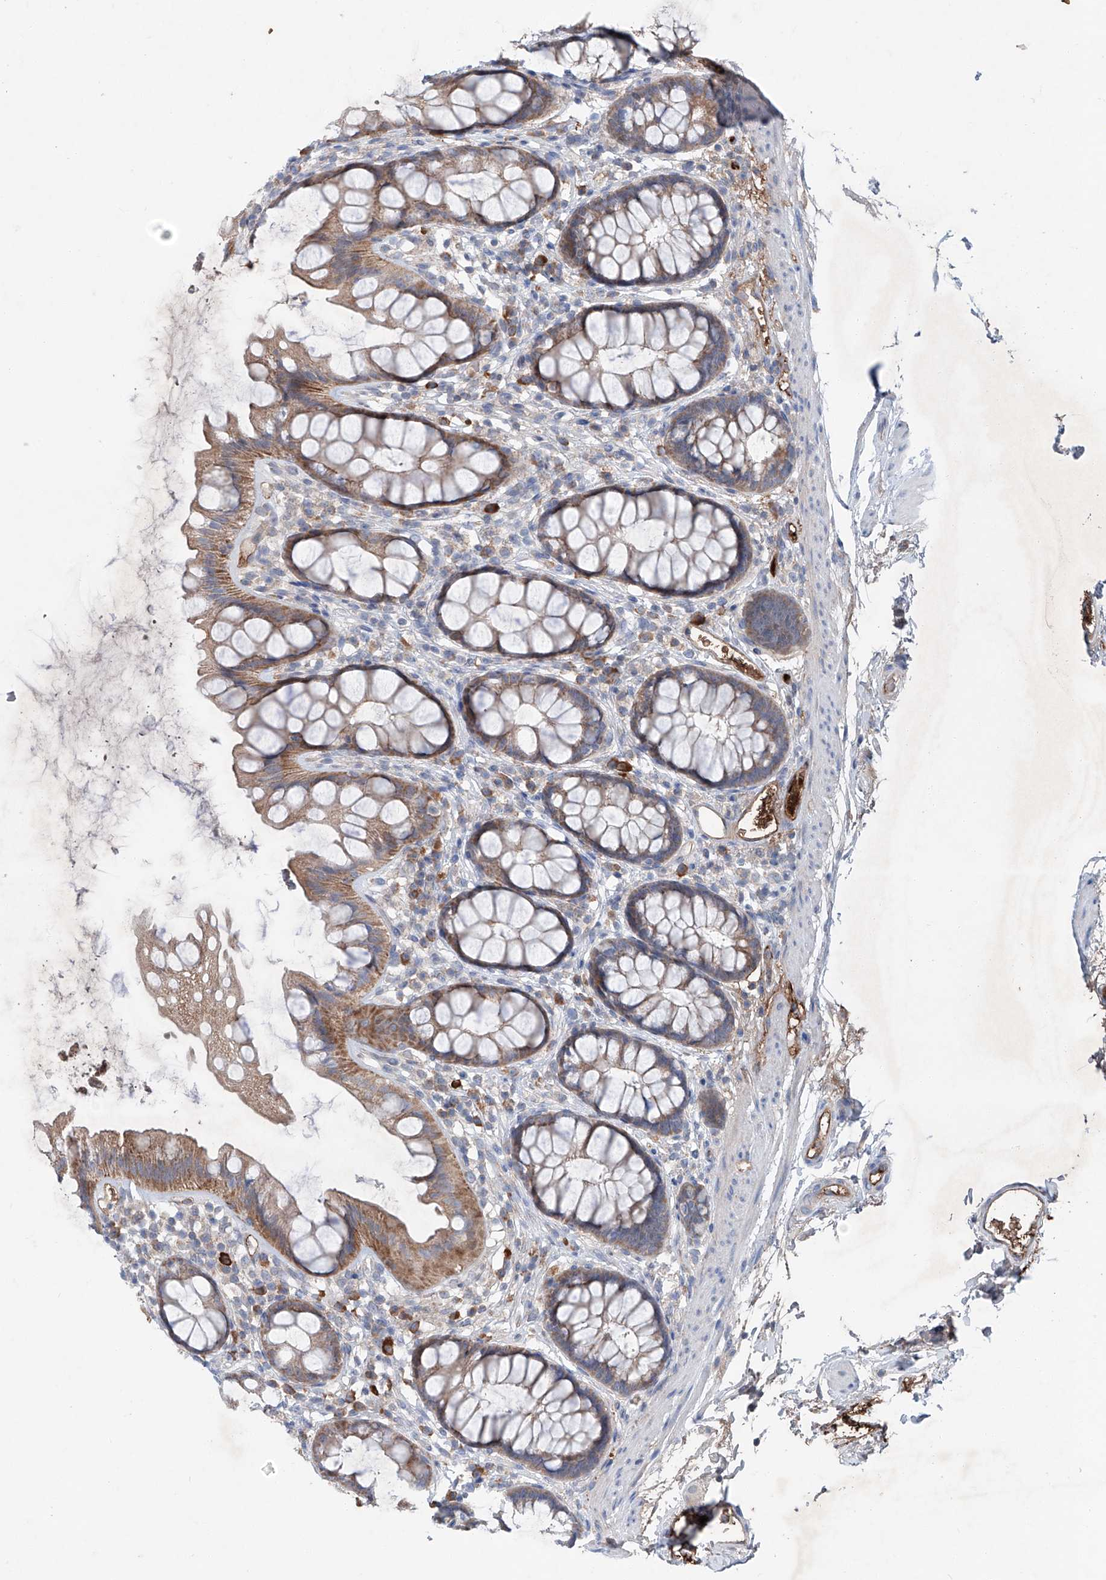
{"staining": {"intensity": "moderate", "quantity": ">75%", "location": "cytoplasmic/membranous"}, "tissue": "rectum", "cell_type": "Glandular cells", "image_type": "normal", "snomed": [{"axis": "morphology", "description": "Normal tissue, NOS"}, {"axis": "topography", "description": "Rectum"}], "caption": "This histopathology image exhibits benign rectum stained with IHC to label a protein in brown. The cytoplasmic/membranous of glandular cells show moderate positivity for the protein. Nuclei are counter-stained blue.", "gene": "SIX4", "patient": {"sex": "female", "age": 65}}